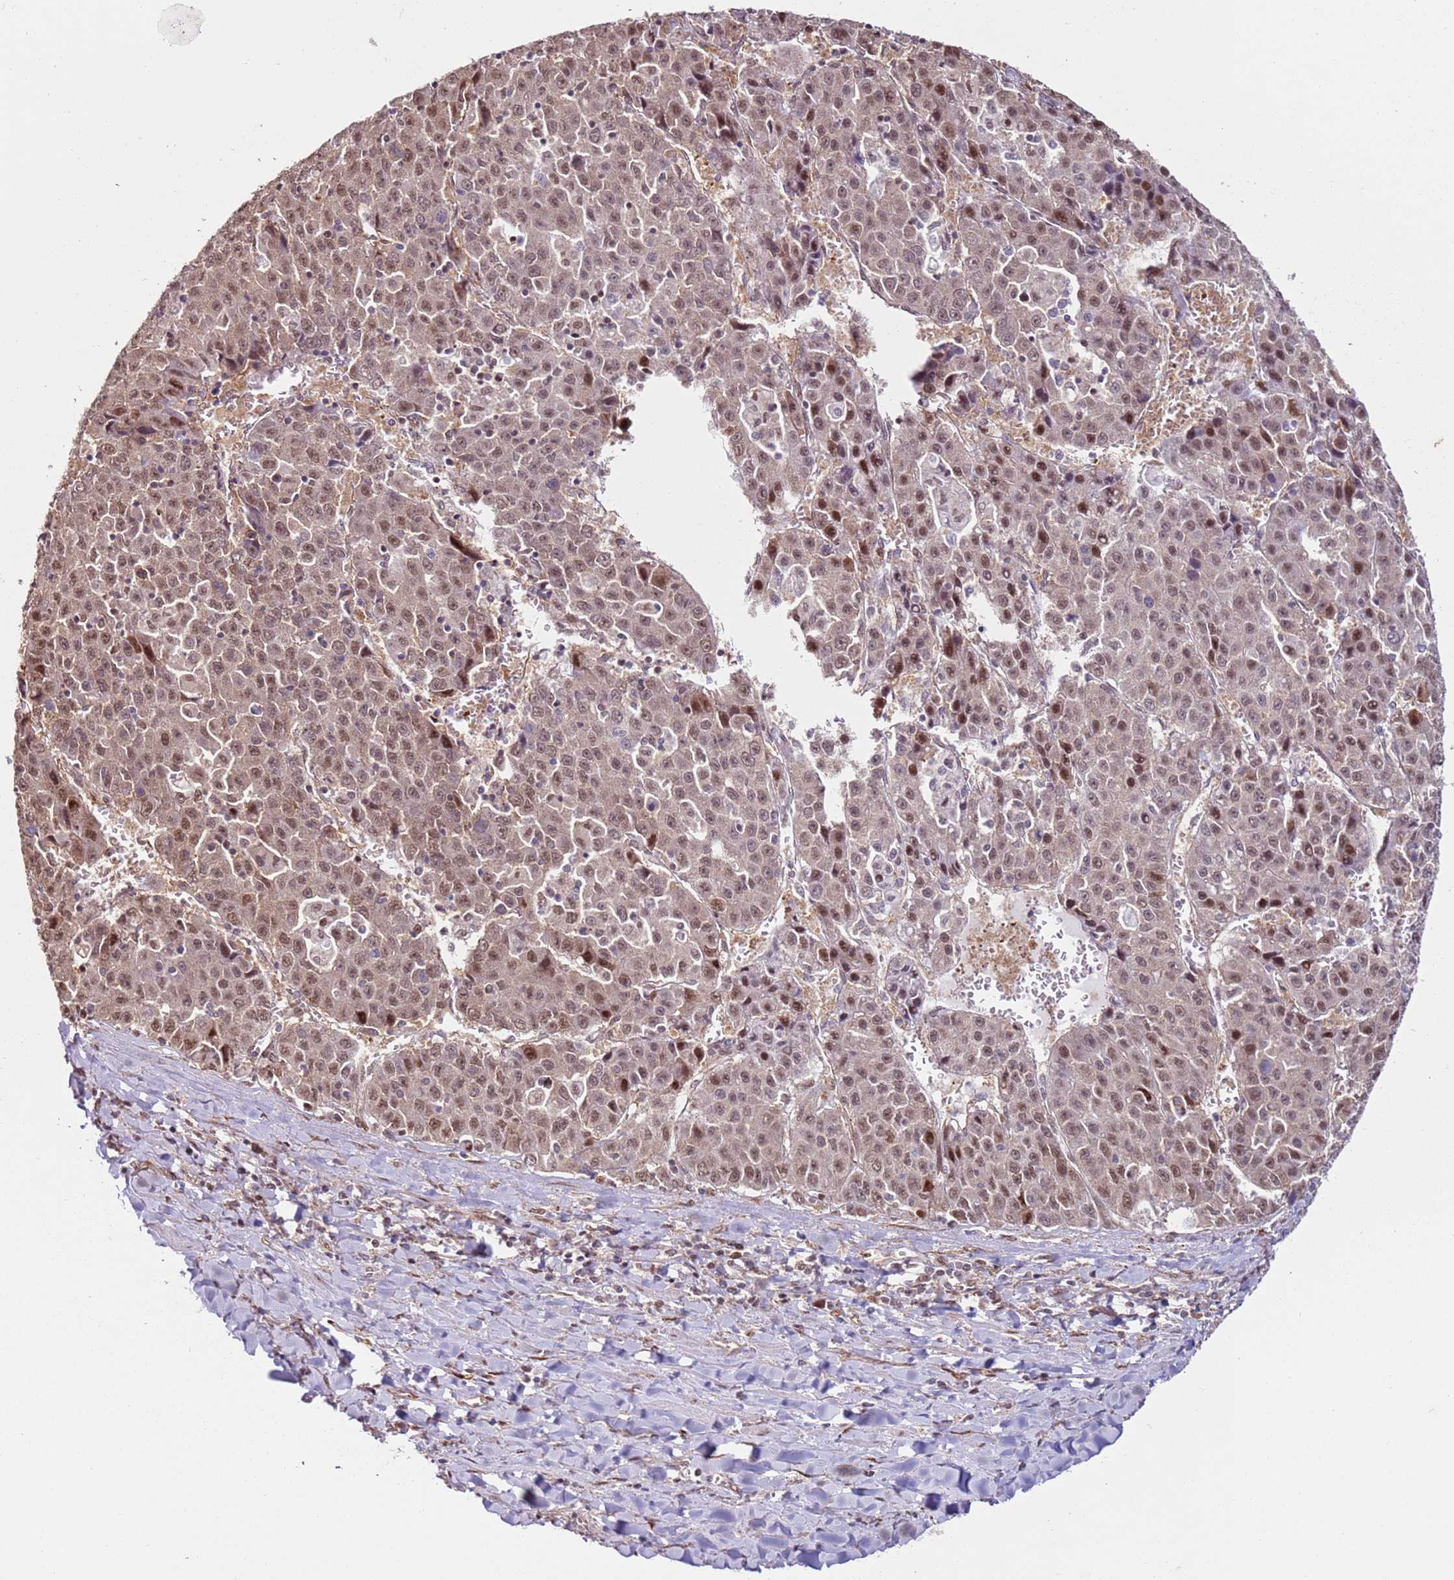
{"staining": {"intensity": "moderate", "quantity": ">75%", "location": "nuclear"}, "tissue": "liver cancer", "cell_type": "Tumor cells", "image_type": "cancer", "snomed": [{"axis": "morphology", "description": "Carcinoma, Hepatocellular, NOS"}, {"axis": "topography", "description": "Liver"}], "caption": "High-power microscopy captured an immunohistochemistry (IHC) image of hepatocellular carcinoma (liver), revealing moderate nuclear expression in about >75% of tumor cells. The staining was performed using DAB to visualize the protein expression in brown, while the nuclei were stained in blue with hematoxylin (Magnification: 20x).", "gene": "PSMD4", "patient": {"sex": "female", "age": 53}}